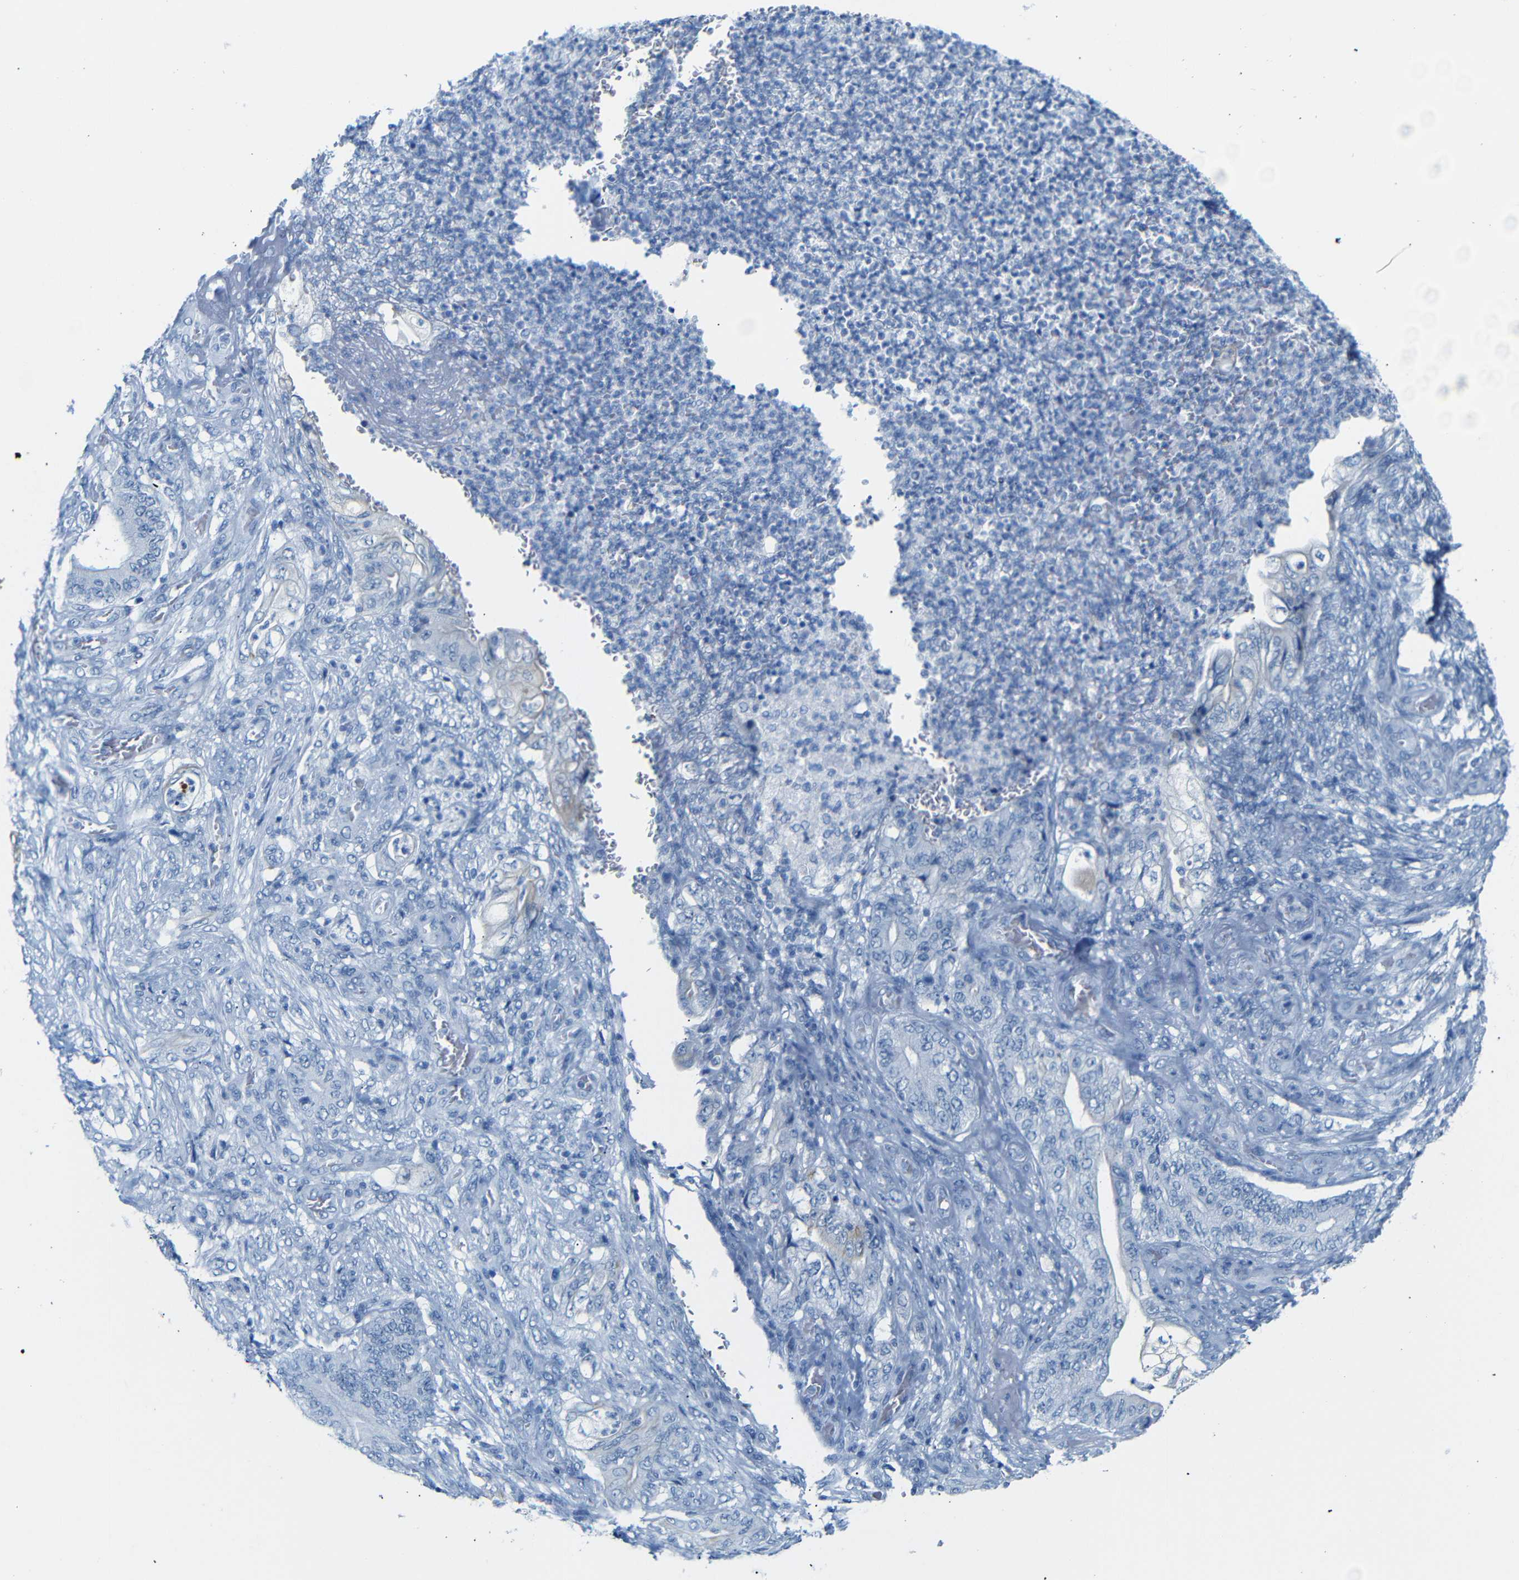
{"staining": {"intensity": "negative", "quantity": "none", "location": "none"}, "tissue": "stomach cancer", "cell_type": "Tumor cells", "image_type": "cancer", "snomed": [{"axis": "morphology", "description": "Adenocarcinoma, NOS"}, {"axis": "topography", "description": "Stomach"}], "caption": "This is an IHC micrograph of human stomach cancer. There is no staining in tumor cells.", "gene": "DYNAP", "patient": {"sex": "female", "age": 73}}